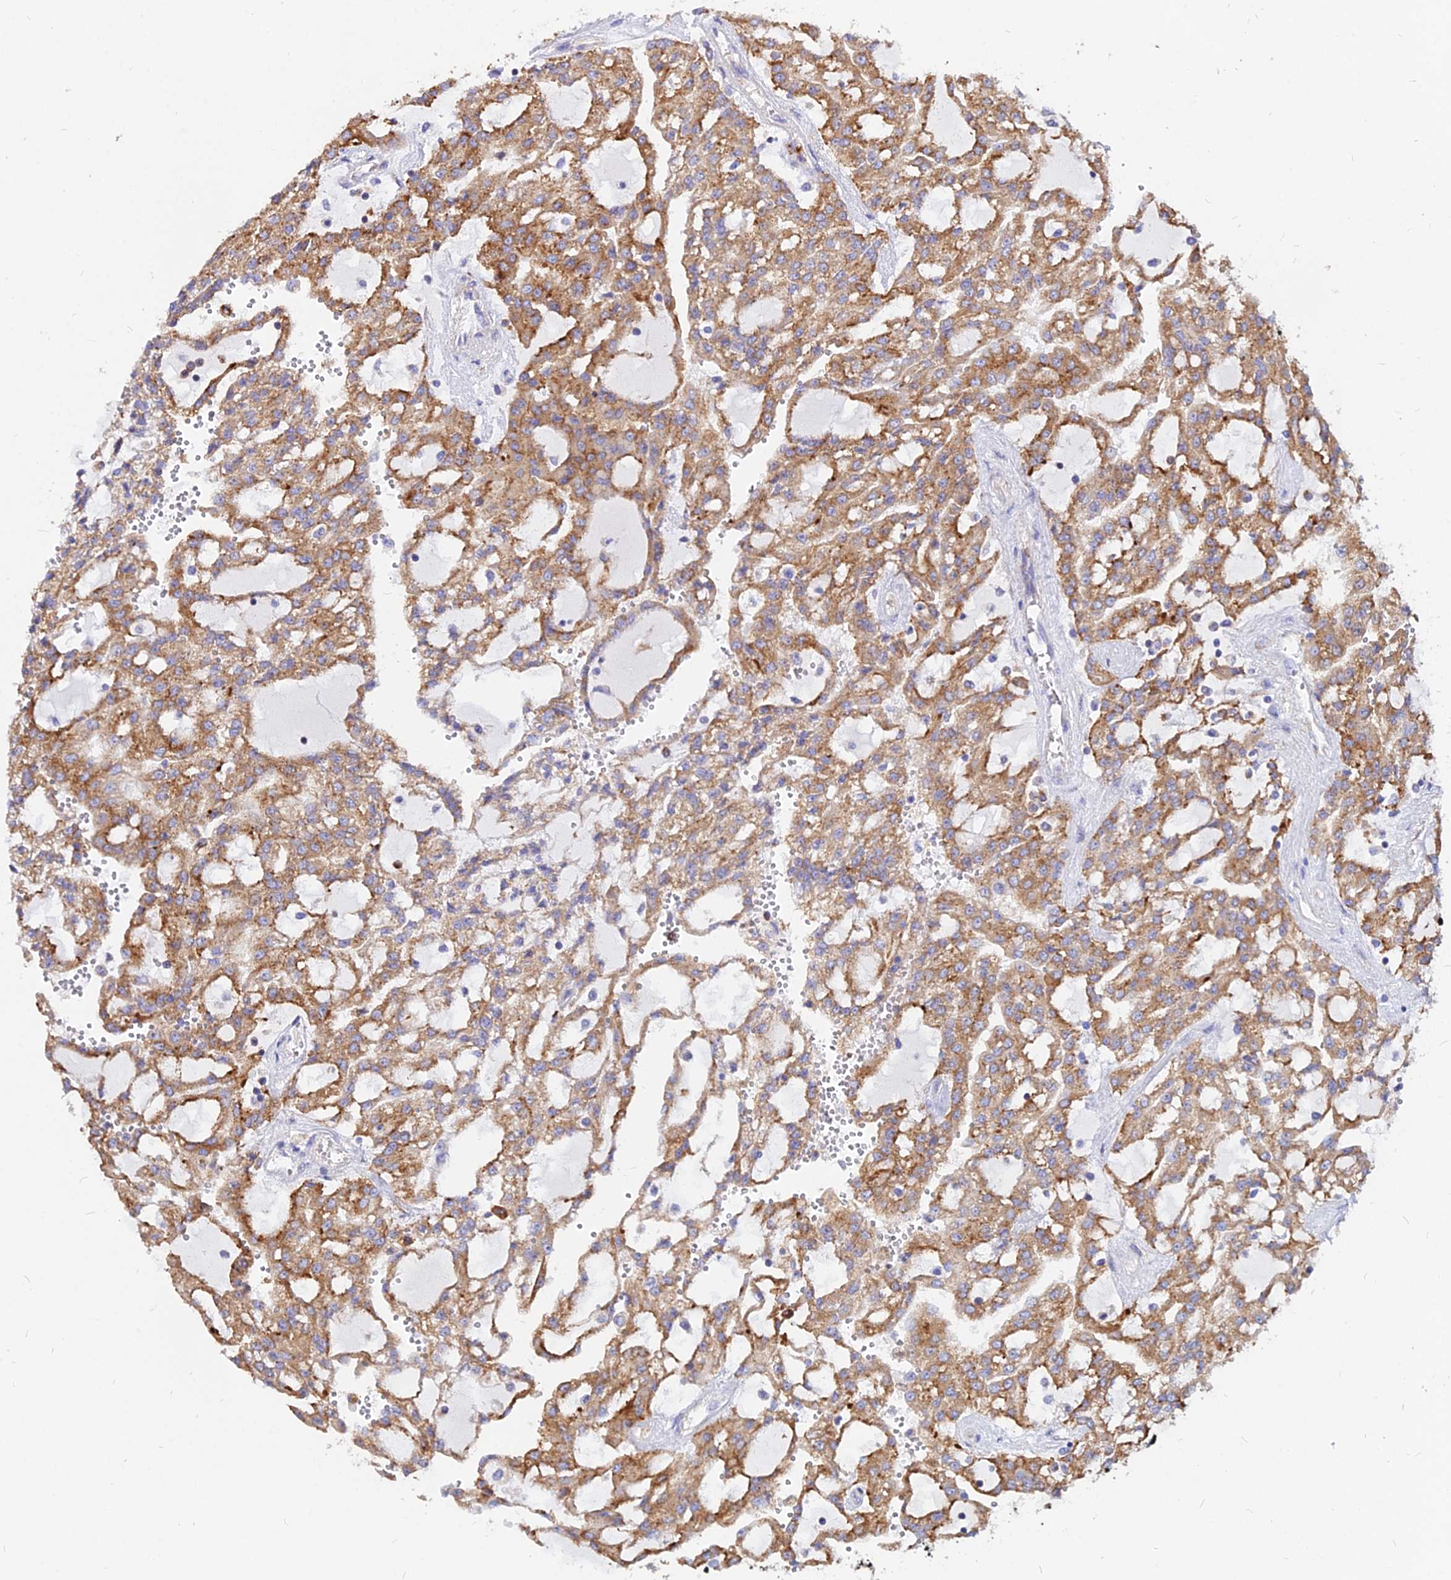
{"staining": {"intensity": "moderate", "quantity": ">75%", "location": "cytoplasmic/membranous"}, "tissue": "renal cancer", "cell_type": "Tumor cells", "image_type": "cancer", "snomed": [{"axis": "morphology", "description": "Adenocarcinoma, NOS"}, {"axis": "topography", "description": "Kidney"}], "caption": "The photomicrograph reveals a brown stain indicating the presence of a protein in the cytoplasmic/membranous of tumor cells in renal cancer (adenocarcinoma). The protein of interest is shown in brown color, while the nuclei are stained blue.", "gene": "AGTRAP", "patient": {"sex": "male", "age": 63}}